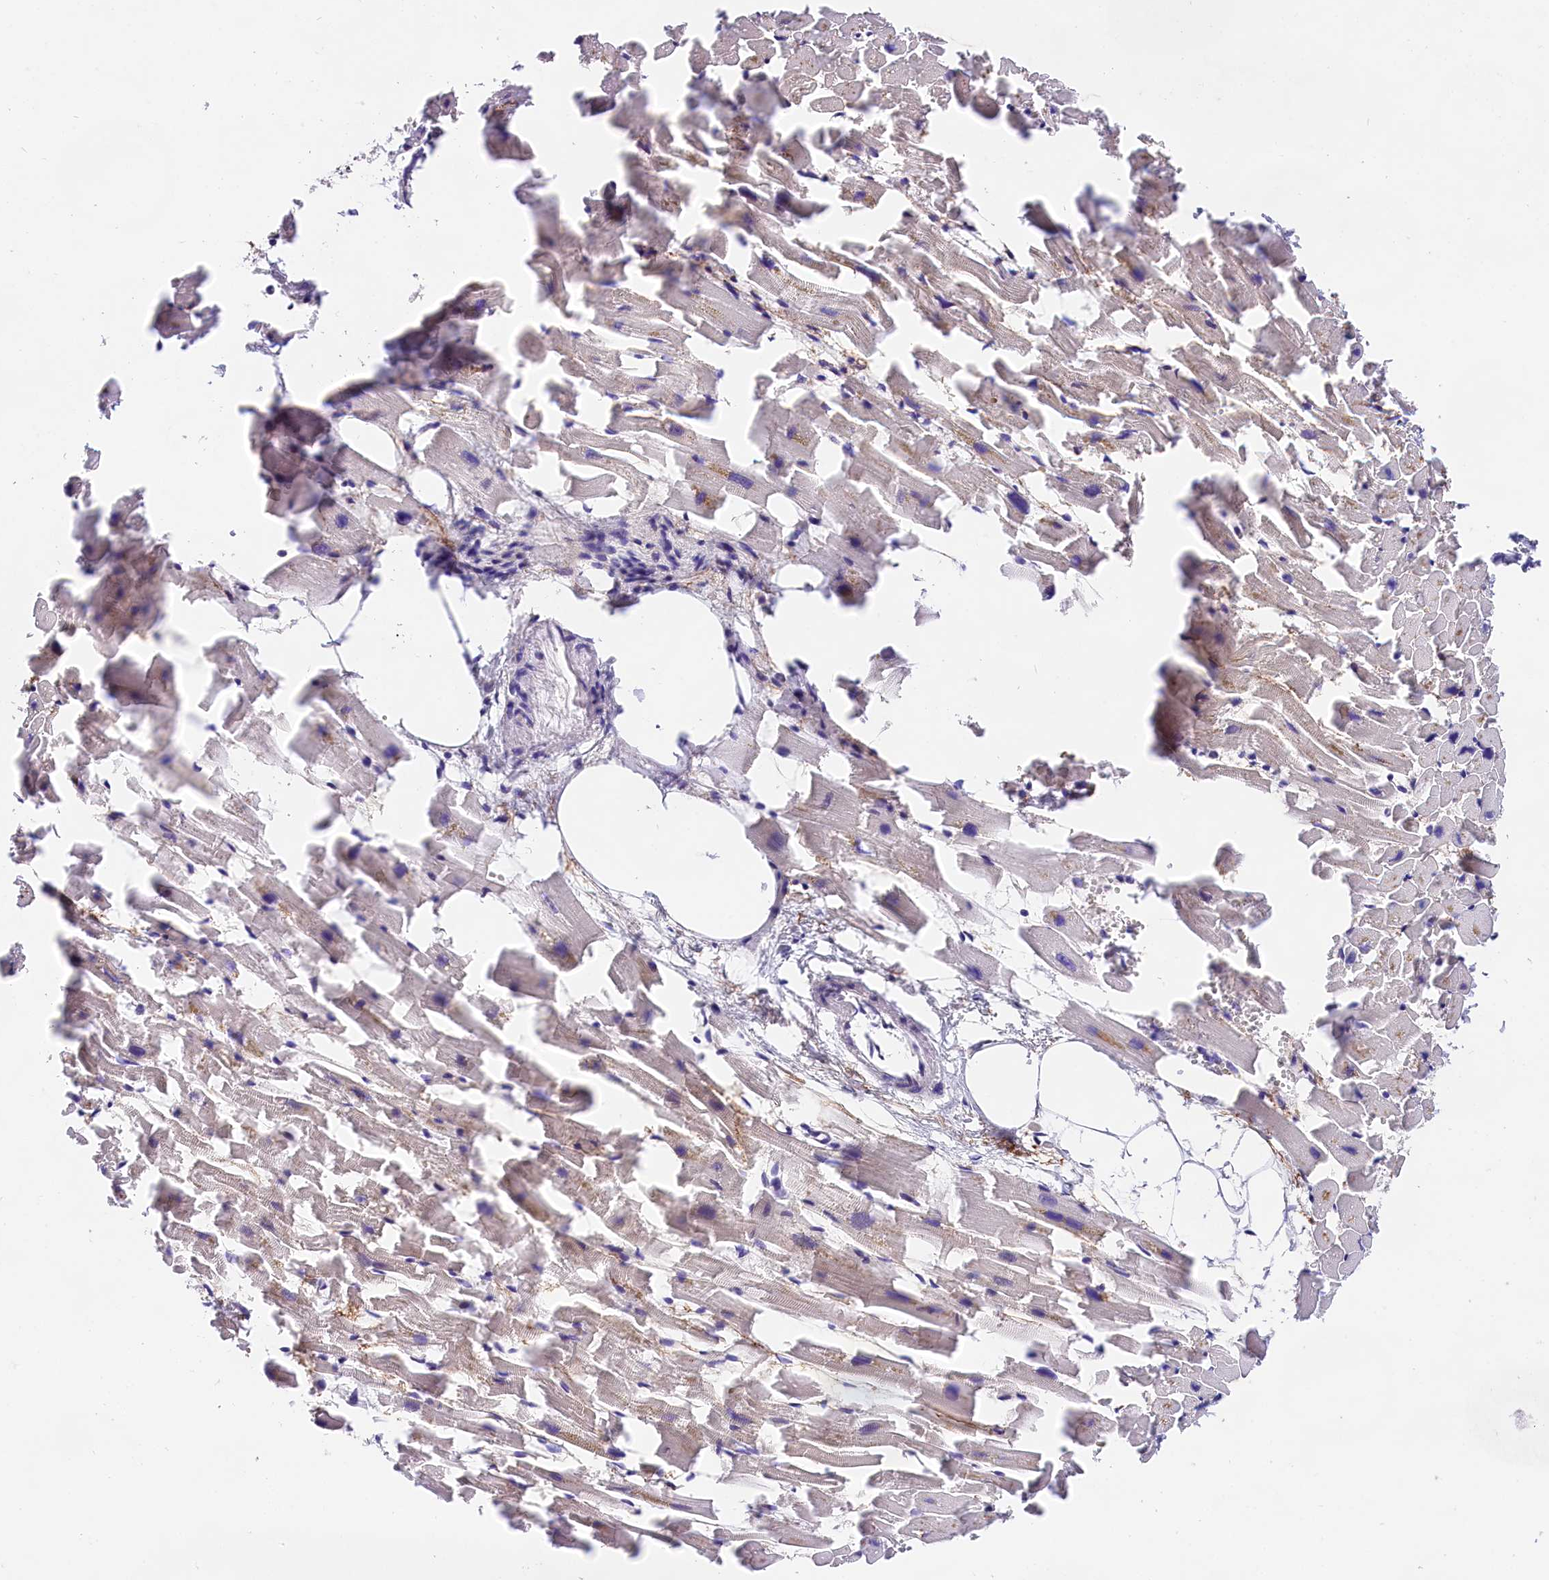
{"staining": {"intensity": "moderate", "quantity": "25%-75%", "location": "cytoplasmic/membranous"}, "tissue": "heart muscle", "cell_type": "Cardiomyocytes", "image_type": "normal", "snomed": [{"axis": "morphology", "description": "Normal tissue, NOS"}, {"axis": "topography", "description": "Heart"}], "caption": "The image shows immunohistochemical staining of benign heart muscle. There is moderate cytoplasmic/membranous expression is appreciated in about 25%-75% of cardiomyocytes.", "gene": "OAS3", "patient": {"sex": "female", "age": 64}}